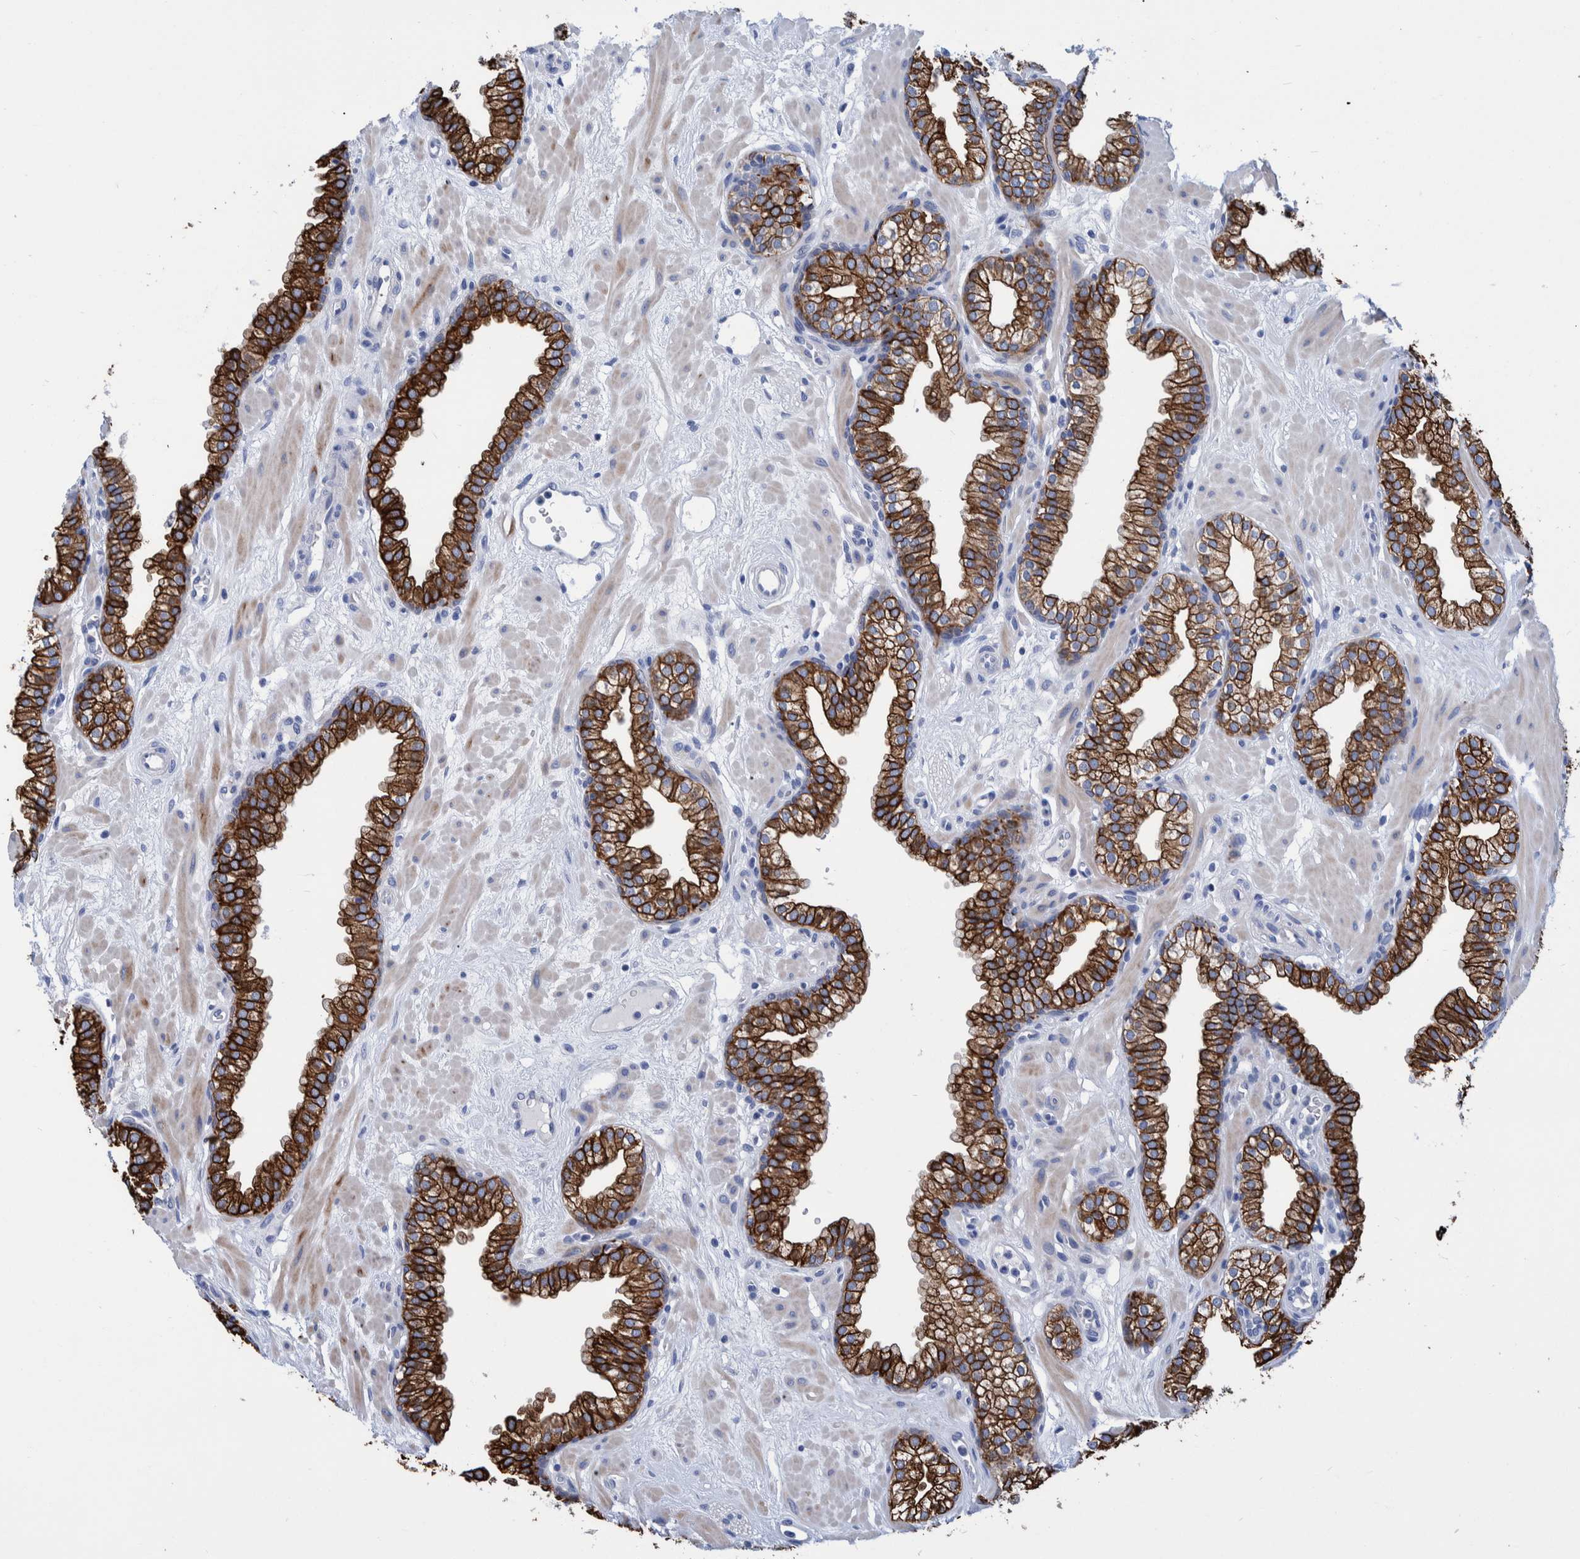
{"staining": {"intensity": "strong", "quantity": ">75%", "location": "cytoplasmic/membranous"}, "tissue": "prostate", "cell_type": "Glandular cells", "image_type": "normal", "snomed": [{"axis": "morphology", "description": "Normal tissue, NOS"}, {"axis": "morphology", "description": "Urothelial carcinoma, Low grade"}, {"axis": "topography", "description": "Urinary bladder"}, {"axis": "topography", "description": "Prostate"}], "caption": "The histopathology image demonstrates staining of unremarkable prostate, revealing strong cytoplasmic/membranous protein positivity (brown color) within glandular cells.", "gene": "MKS1", "patient": {"sex": "male", "age": 60}}